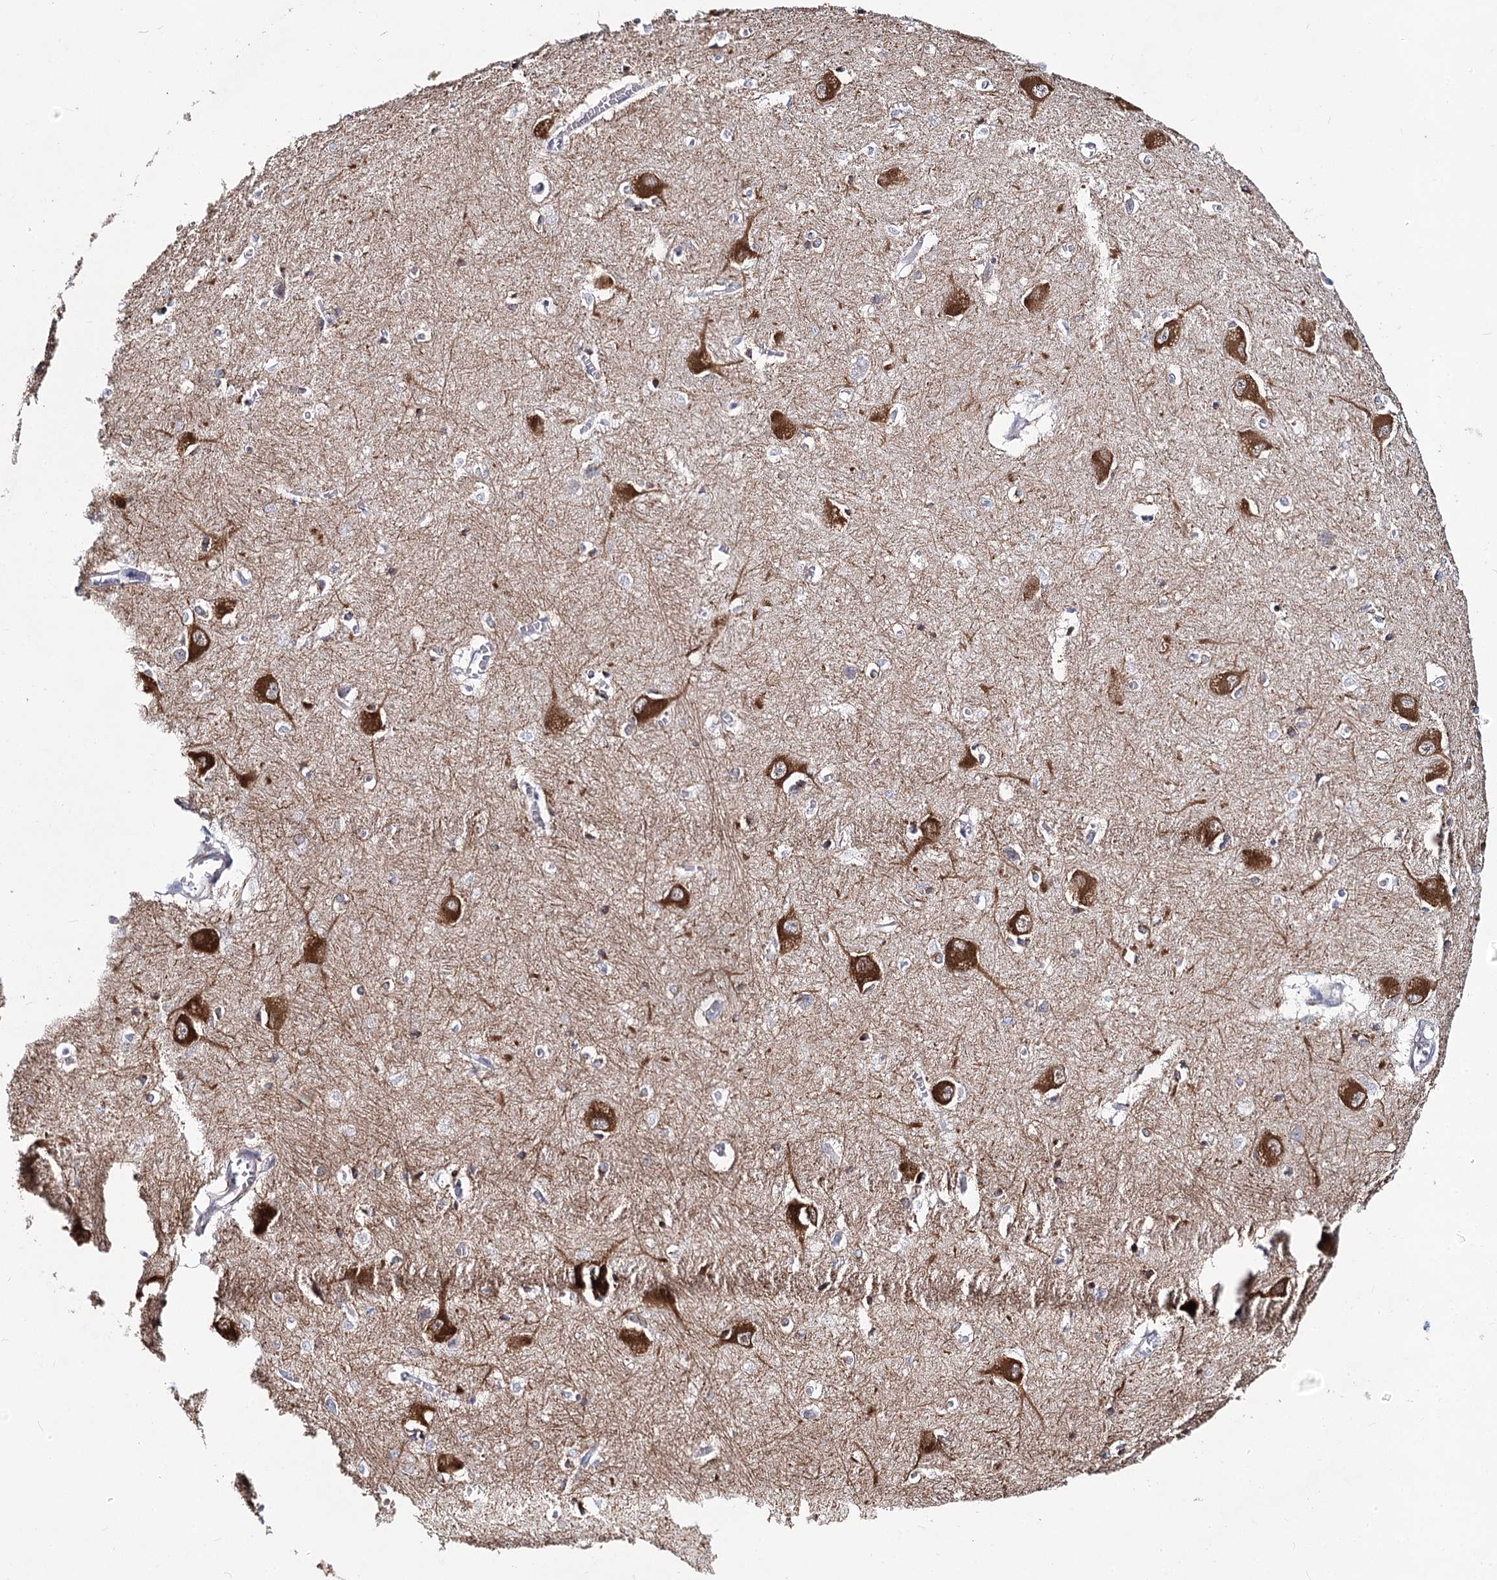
{"staining": {"intensity": "moderate", "quantity": "<25%", "location": "cytoplasmic/membranous"}, "tissue": "caudate", "cell_type": "Glial cells", "image_type": "normal", "snomed": [{"axis": "morphology", "description": "Normal tissue, NOS"}, {"axis": "topography", "description": "Lateral ventricle wall"}], "caption": "Protein staining by IHC reveals moderate cytoplasmic/membranous positivity in approximately <25% of glial cells in unremarkable caudate.", "gene": "TEX12", "patient": {"sex": "male", "age": 37}}